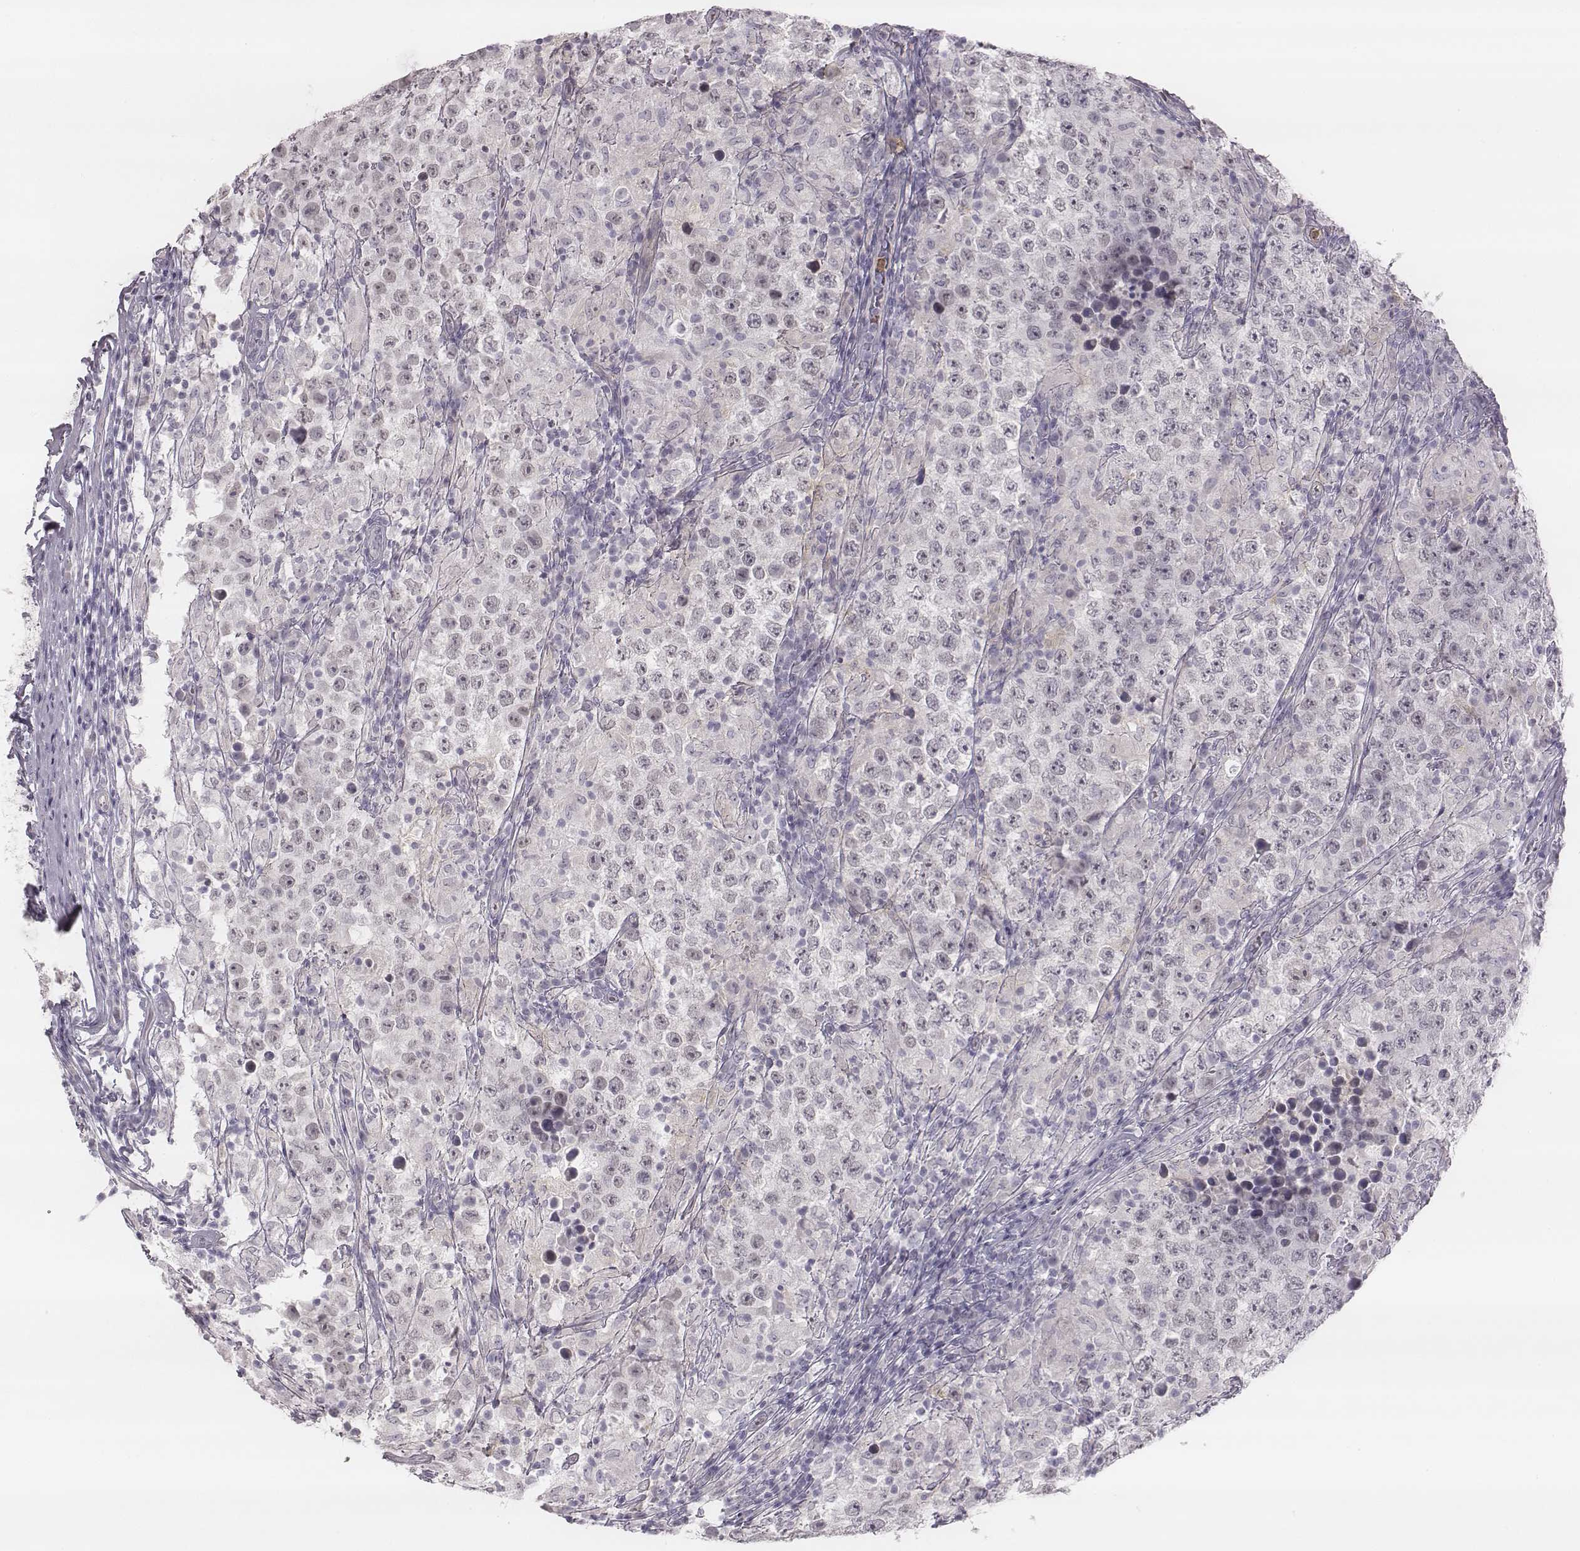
{"staining": {"intensity": "negative", "quantity": "none", "location": "none"}, "tissue": "testis cancer", "cell_type": "Tumor cells", "image_type": "cancer", "snomed": [{"axis": "morphology", "description": "Seminoma, NOS"}, {"axis": "morphology", "description": "Carcinoma, Embryonal, NOS"}, {"axis": "topography", "description": "Testis"}], "caption": "The IHC photomicrograph has no significant positivity in tumor cells of embryonal carcinoma (testis) tissue. (Brightfield microscopy of DAB (3,3'-diaminobenzidine) immunohistochemistry (IHC) at high magnification).", "gene": "KCNJ12", "patient": {"sex": "male", "age": 41}}